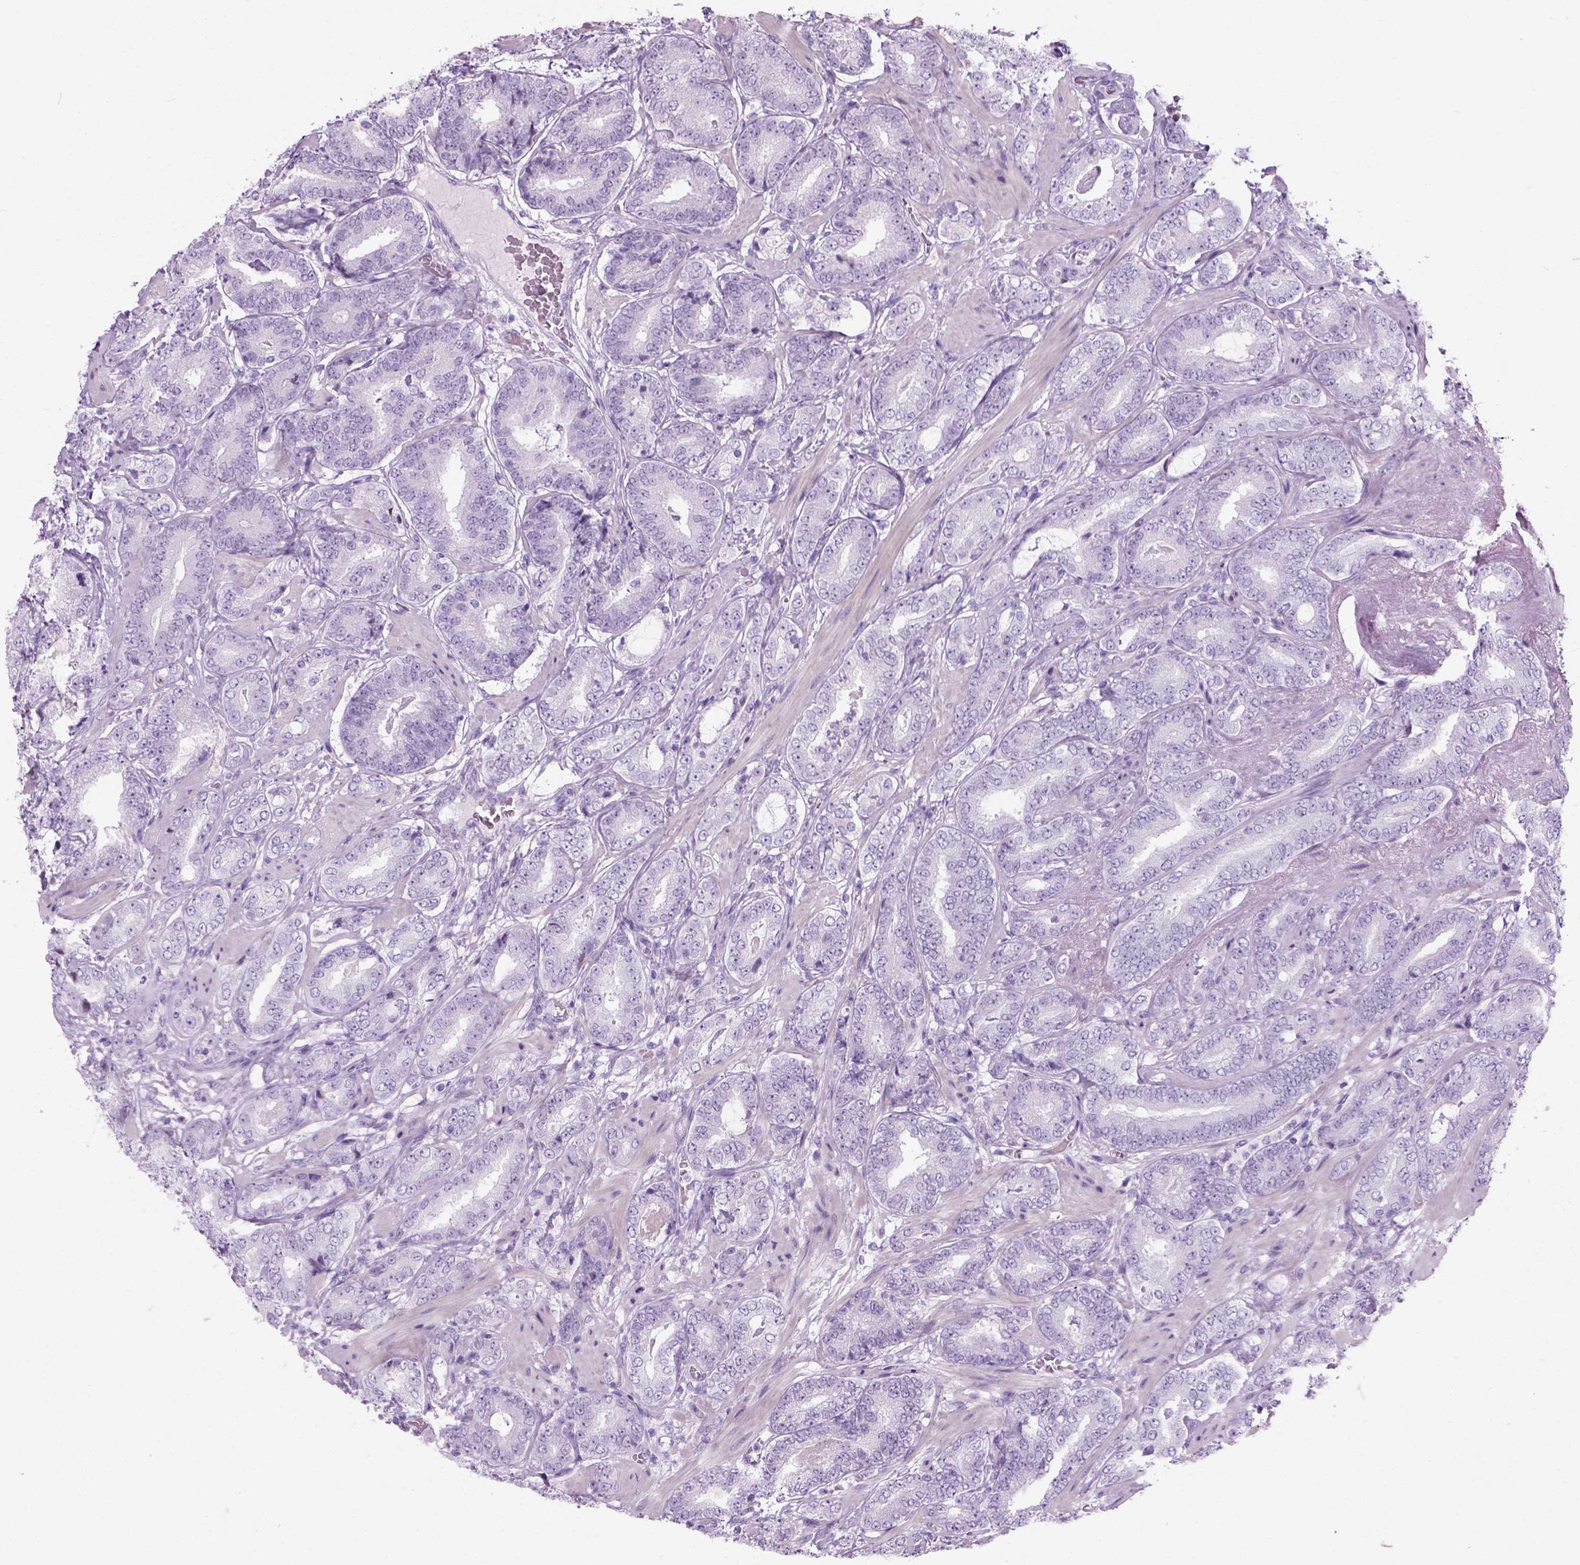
{"staining": {"intensity": "negative", "quantity": "none", "location": "none"}, "tissue": "prostate cancer", "cell_type": "Tumor cells", "image_type": "cancer", "snomed": [{"axis": "morphology", "description": "Adenocarcinoma, Low grade"}, {"axis": "topography", "description": "Prostate"}], "caption": "DAB (3,3'-diaminobenzidine) immunohistochemical staining of prostate cancer shows no significant expression in tumor cells. (Stains: DAB immunohistochemistry with hematoxylin counter stain, Microscopy: brightfield microscopy at high magnification).", "gene": "AXDND1", "patient": {"sex": "male", "age": 60}}